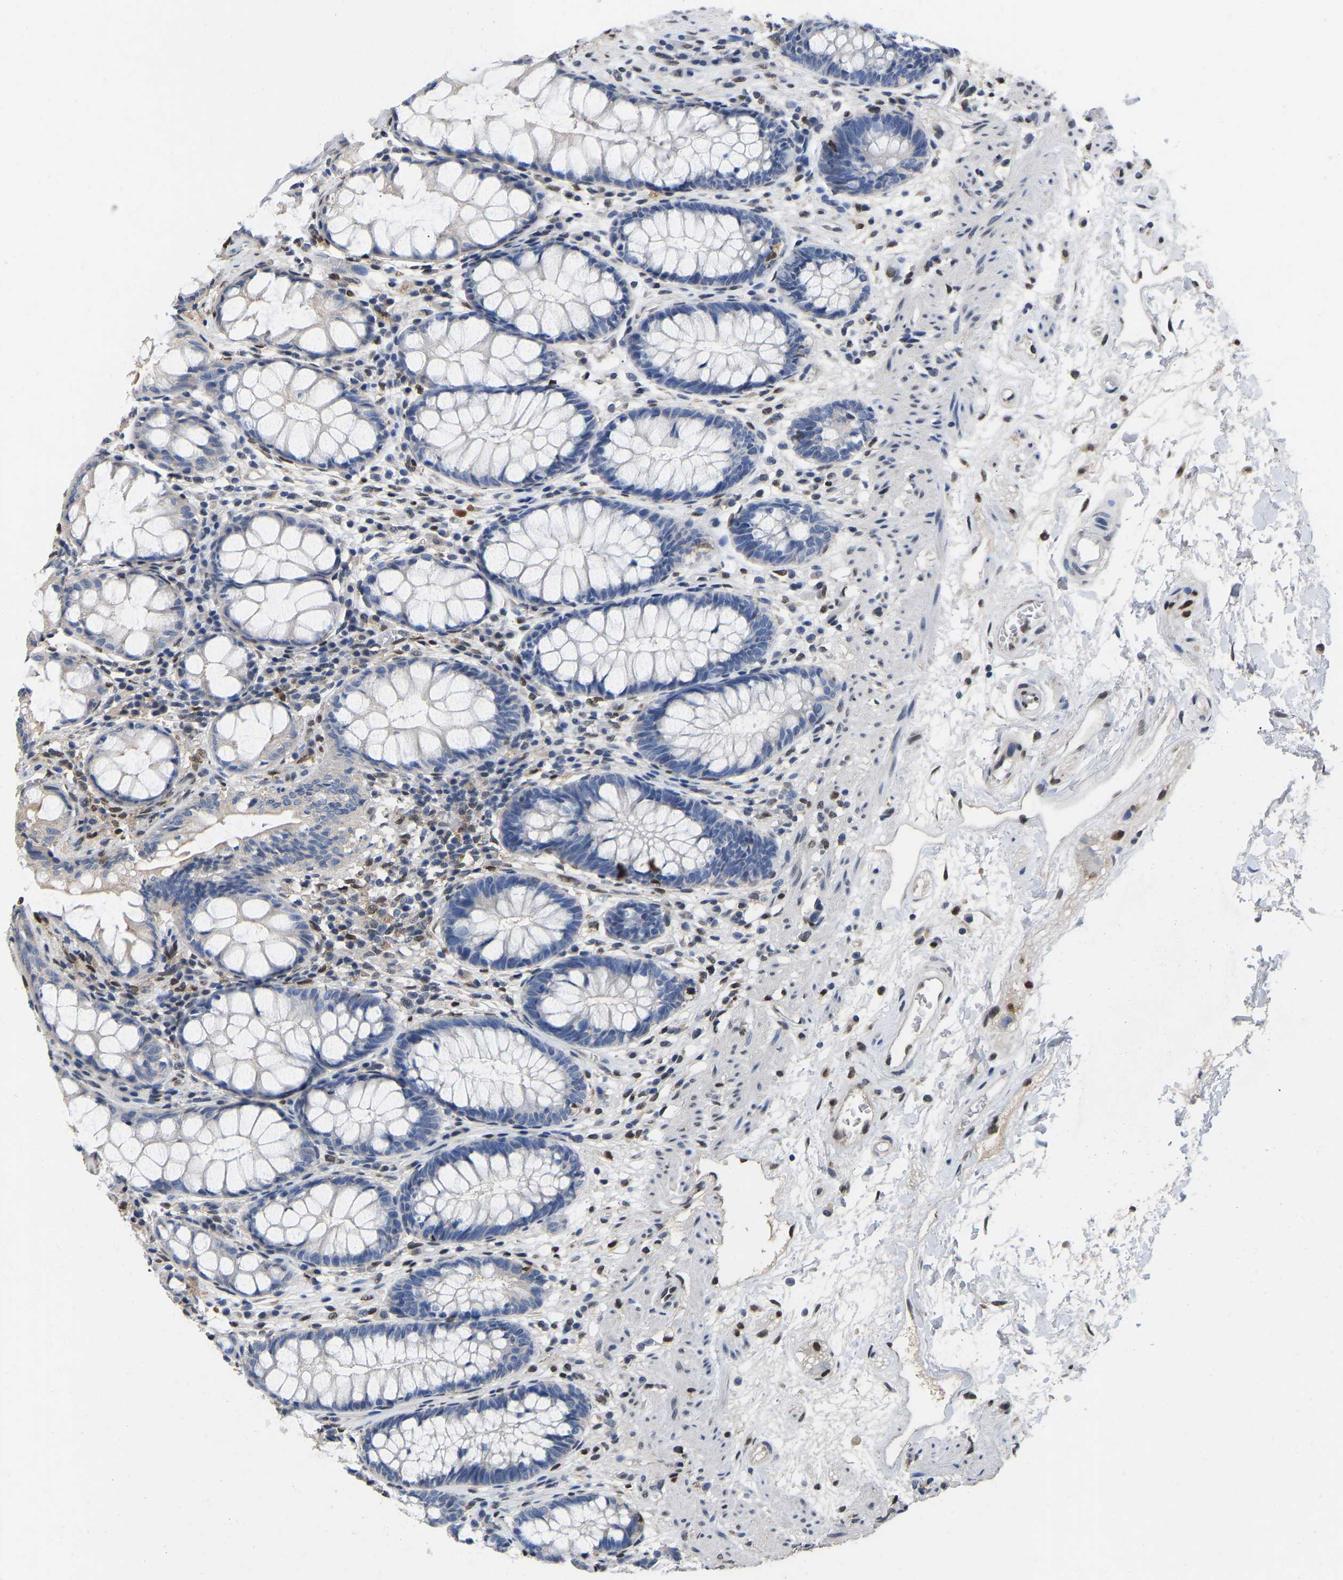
{"staining": {"intensity": "negative", "quantity": "none", "location": "none"}, "tissue": "rectum", "cell_type": "Glandular cells", "image_type": "normal", "snomed": [{"axis": "morphology", "description": "Normal tissue, NOS"}, {"axis": "topography", "description": "Rectum"}], "caption": "A high-resolution histopathology image shows IHC staining of normal rectum, which displays no significant expression in glandular cells.", "gene": "QKI", "patient": {"sex": "male", "age": 64}}